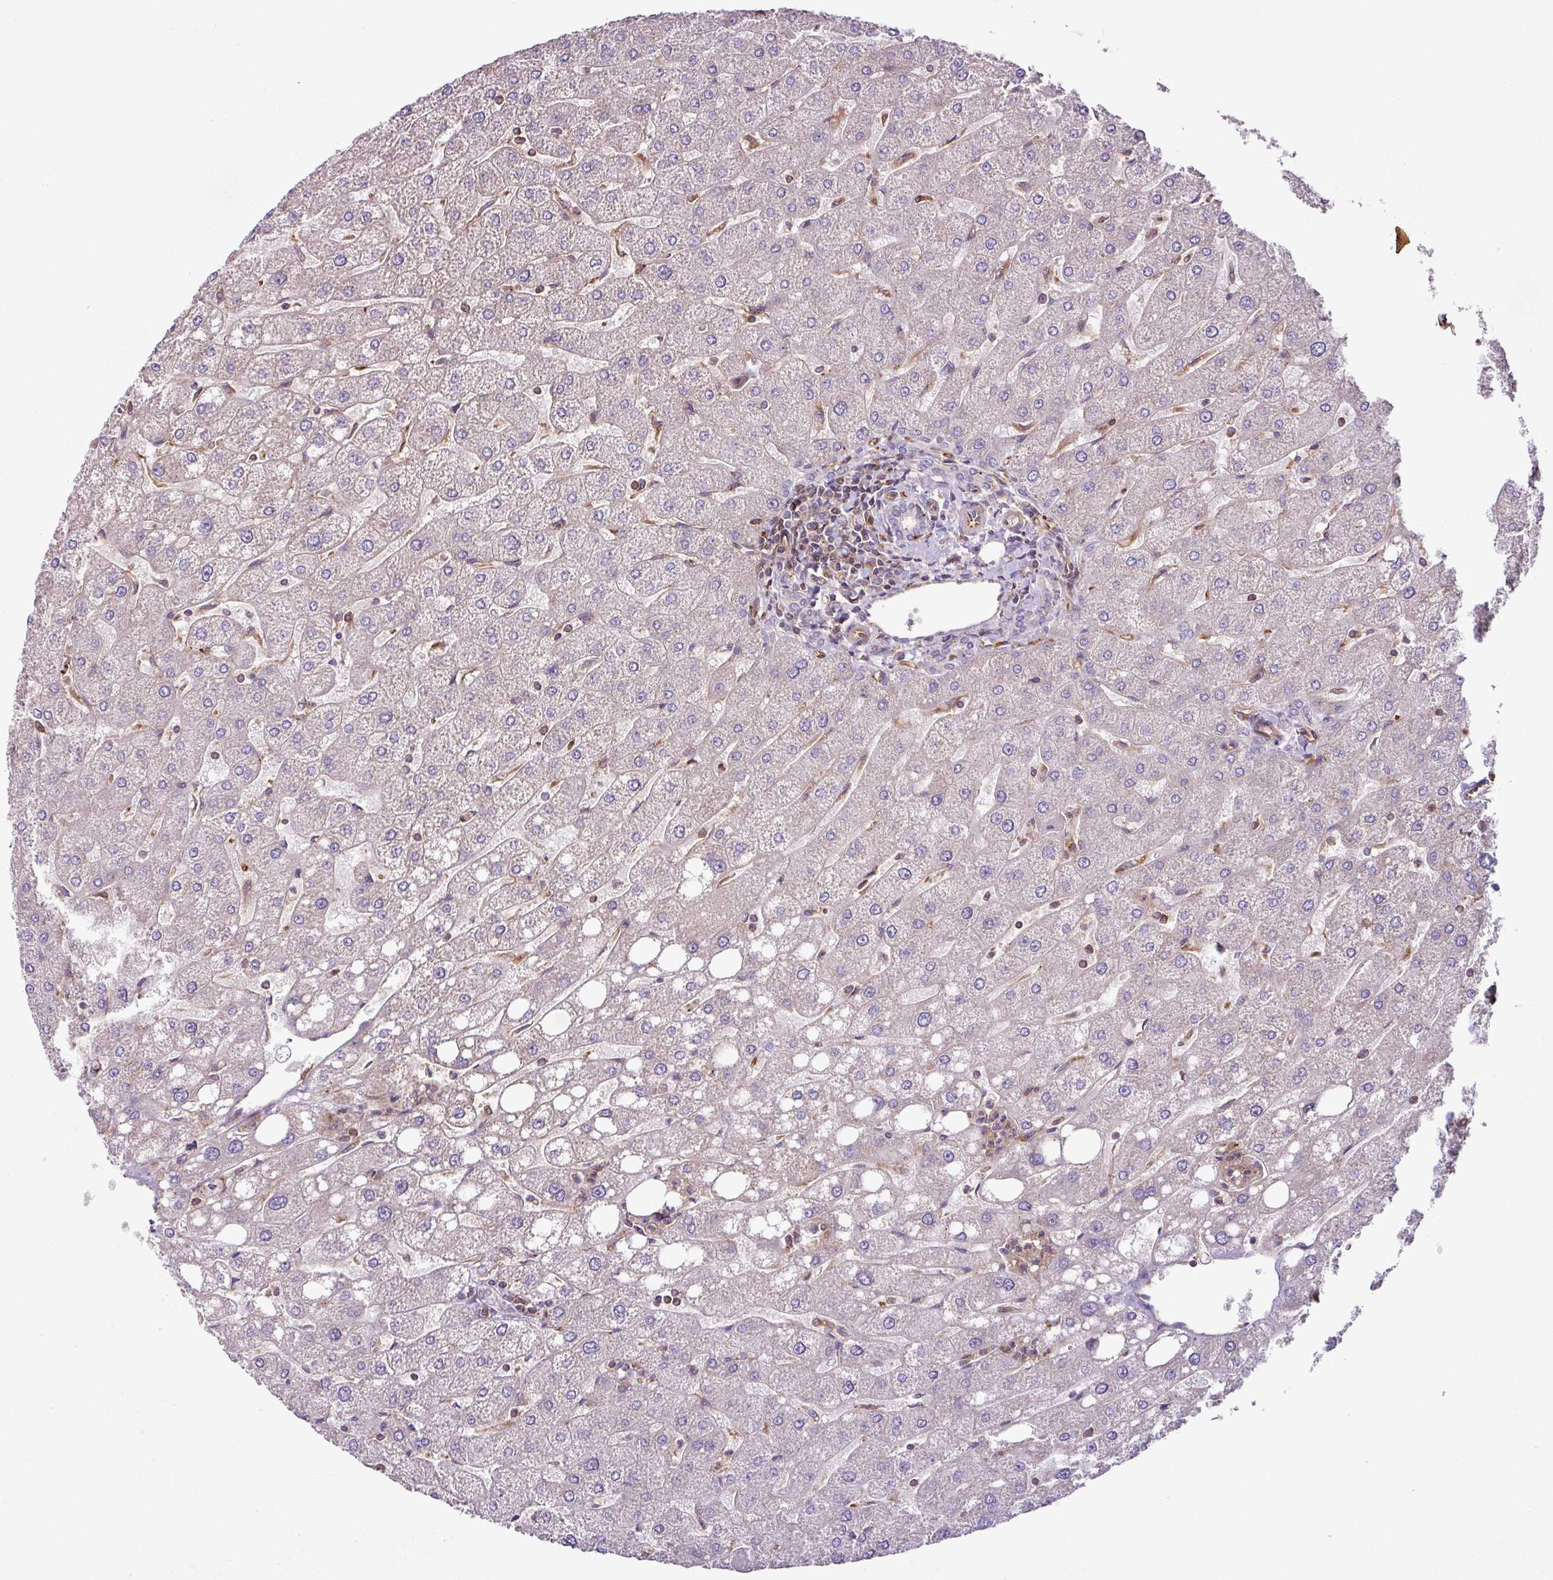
{"staining": {"intensity": "negative", "quantity": "none", "location": "none"}, "tissue": "liver", "cell_type": "Cholangiocytes", "image_type": "normal", "snomed": [{"axis": "morphology", "description": "Normal tissue, NOS"}, {"axis": "topography", "description": "Liver"}], "caption": "This is an immunohistochemistry image of unremarkable liver. There is no positivity in cholangiocytes.", "gene": "ZNF106", "patient": {"sex": "male", "age": 67}}